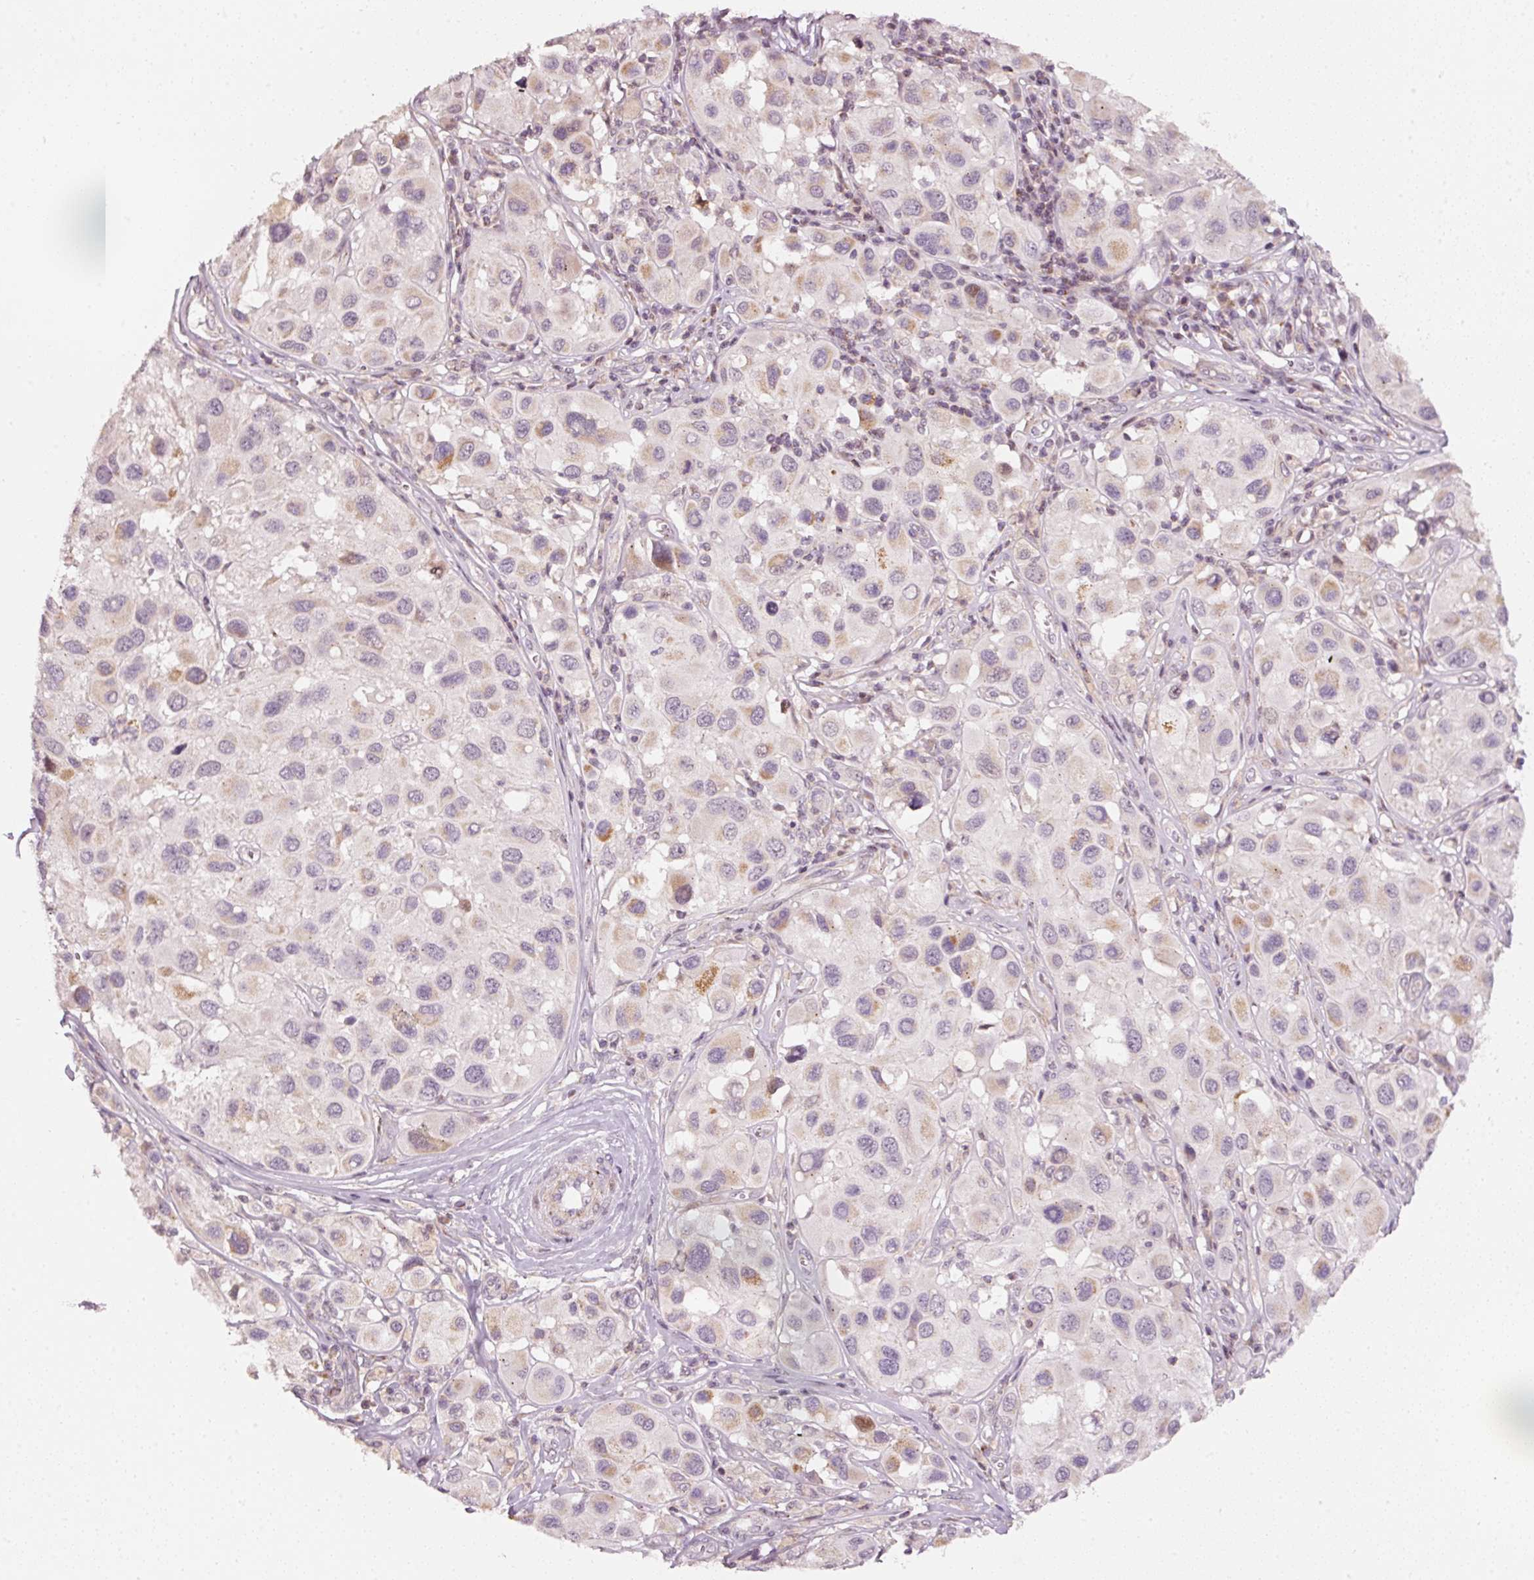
{"staining": {"intensity": "moderate", "quantity": "<25%", "location": "cytoplasmic/membranous"}, "tissue": "melanoma", "cell_type": "Tumor cells", "image_type": "cancer", "snomed": [{"axis": "morphology", "description": "Malignant melanoma, Metastatic site"}, {"axis": "topography", "description": "Skin"}], "caption": "Moderate cytoplasmic/membranous protein staining is identified in approximately <25% of tumor cells in malignant melanoma (metastatic site). The protein is shown in brown color, while the nuclei are stained blue.", "gene": "TOB2", "patient": {"sex": "male", "age": 41}}